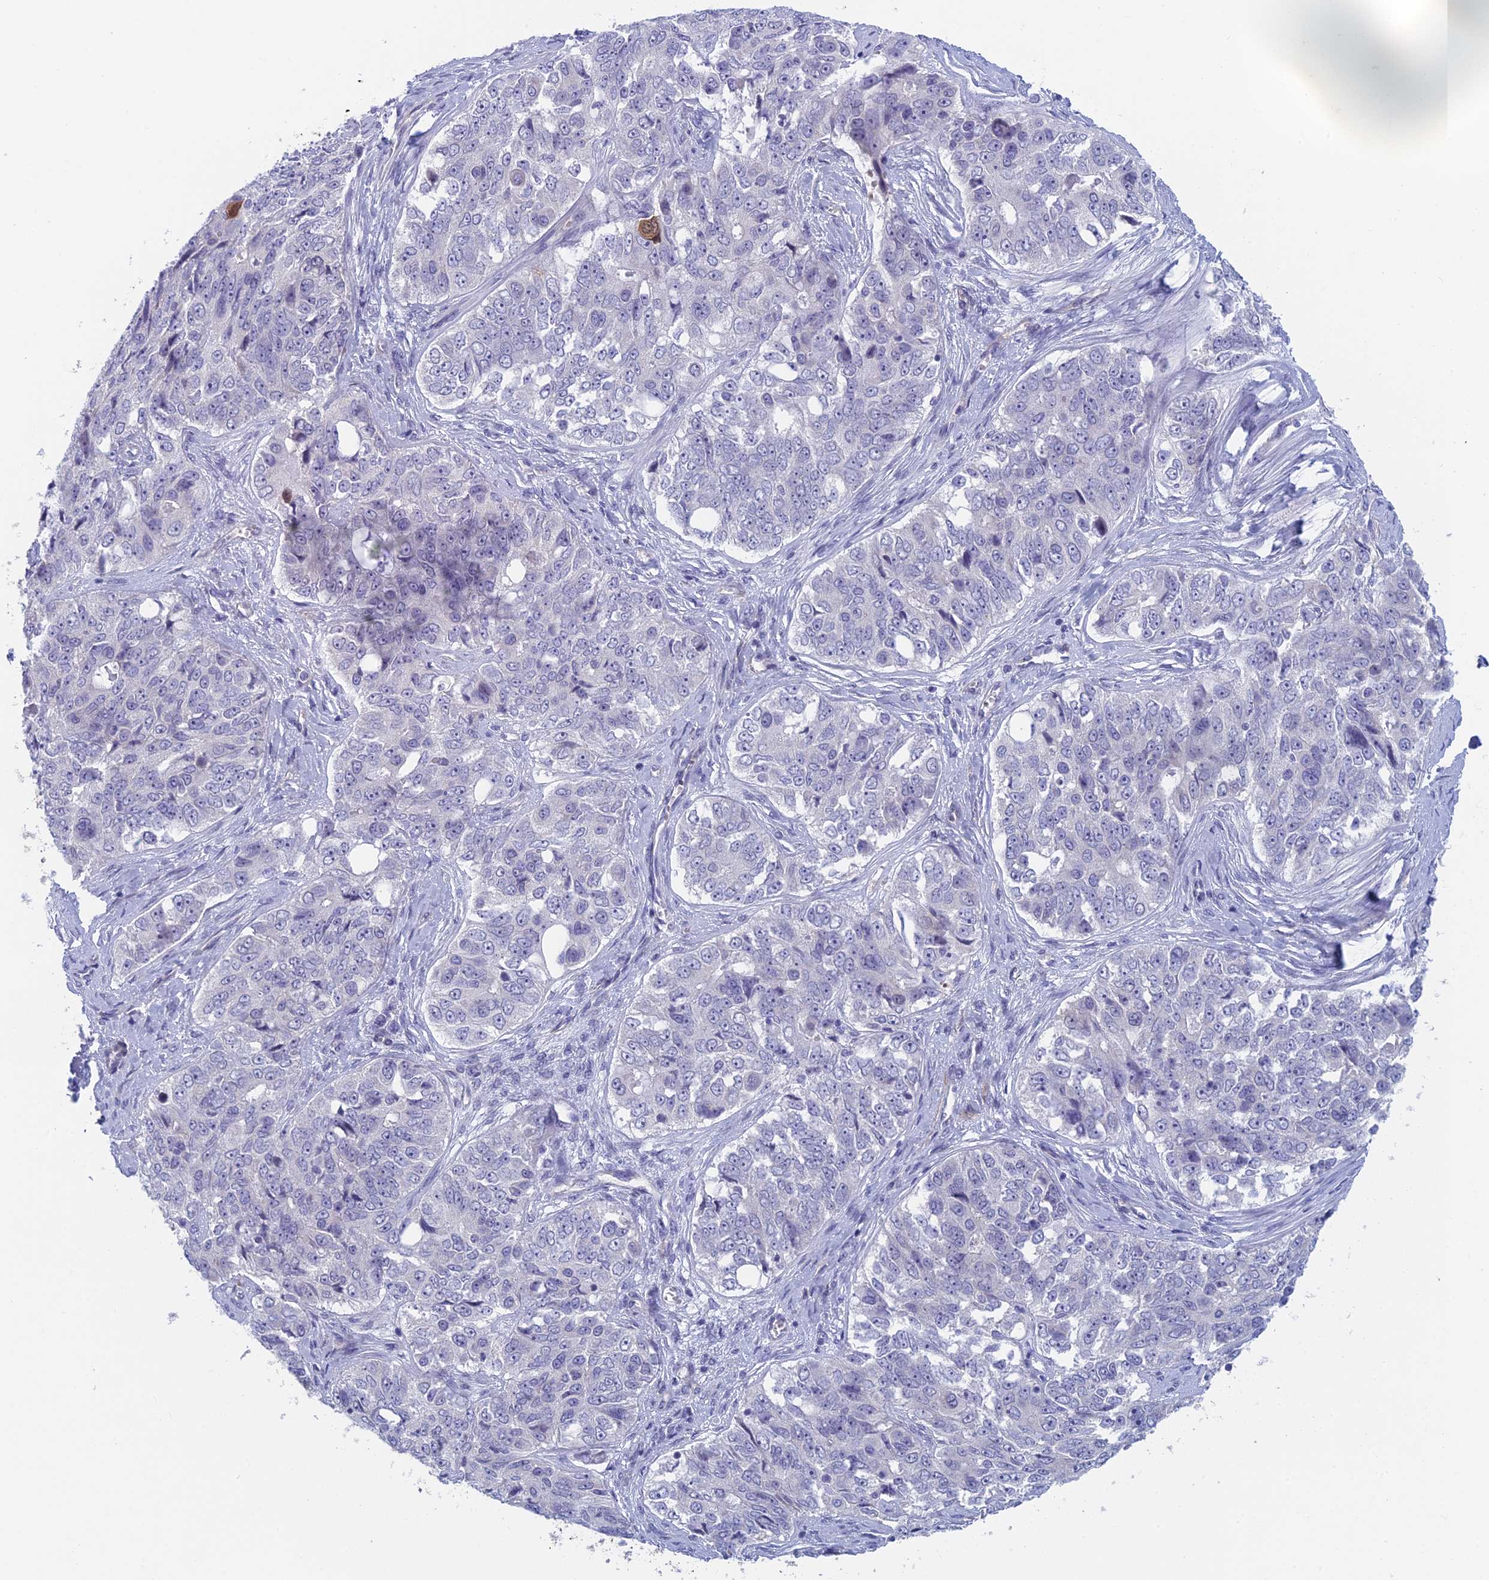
{"staining": {"intensity": "negative", "quantity": "none", "location": "none"}, "tissue": "ovarian cancer", "cell_type": "Tumor cells", "image_type": "cancer", "snomed": [{"axis": "morphology", "description": "Carcinoma, endometroid"}, {"axis": "topography", "description": "Ovary"}], "caption": "Ovarian cancer was stained to show a protein in brown. There is no significant staining in tumor cells.", "gene": "PPP1R26", "patient": {"sex": "female", "age": 51}}